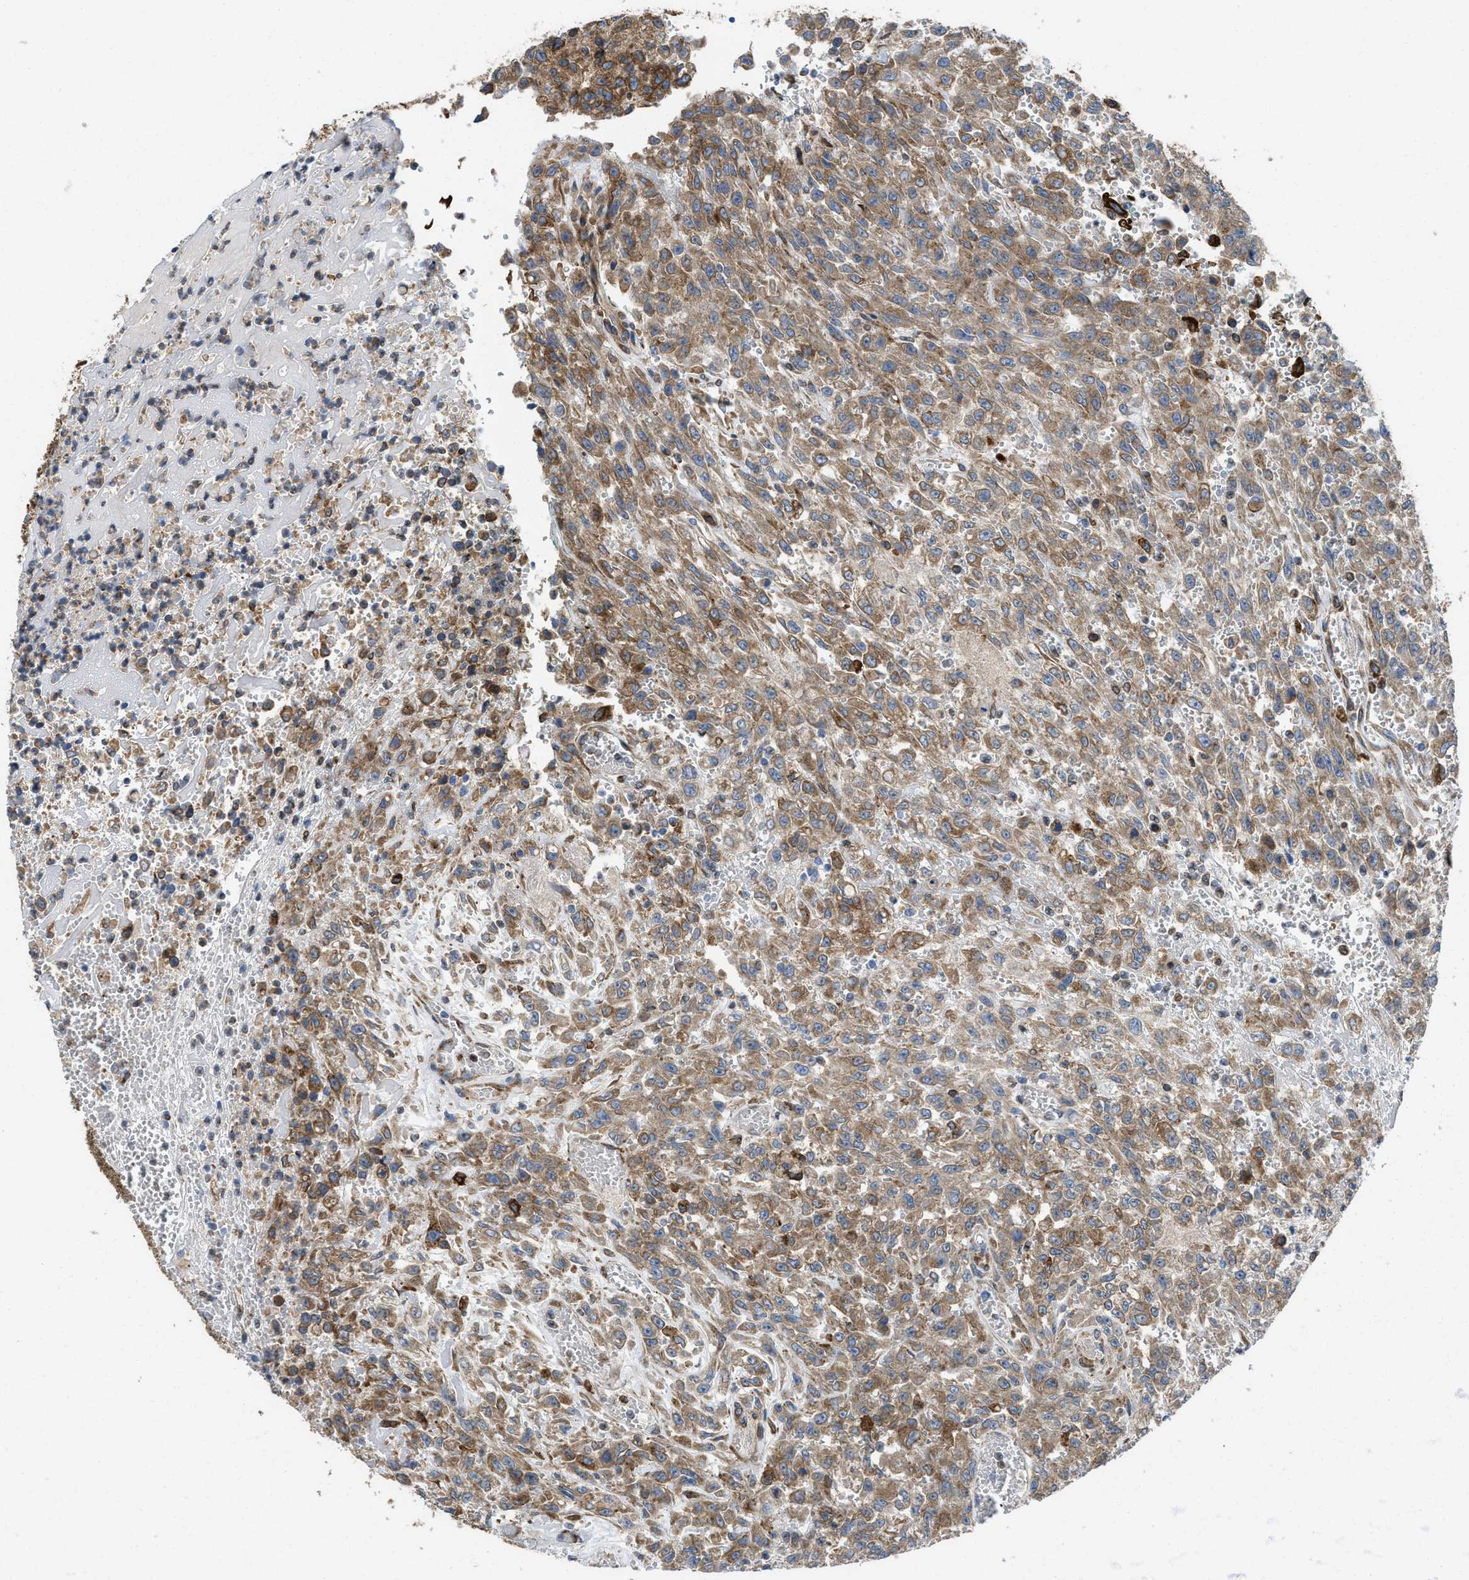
{"staining": {"intensity": "moderate", "quantity": ">75%", "location": "cytoplasmic/membranous"}, "tissue": "urothelial cancer", "cell_type": "Tumor cells", "image_type": "cancer", "snomed": [{"axis": "morphology", "description": "Urothelial carcinoma, High grade"}, {"axis": "topography", "description": "Urinary bladder"}], "caption": "High-grade urothelial carcinoma tissue shows moderate cytoplasmic/membranous positivity in approximately >75% of tumor cells", "gene": "ERLIN2", "patient": {"sex": "male", "age": 46}}